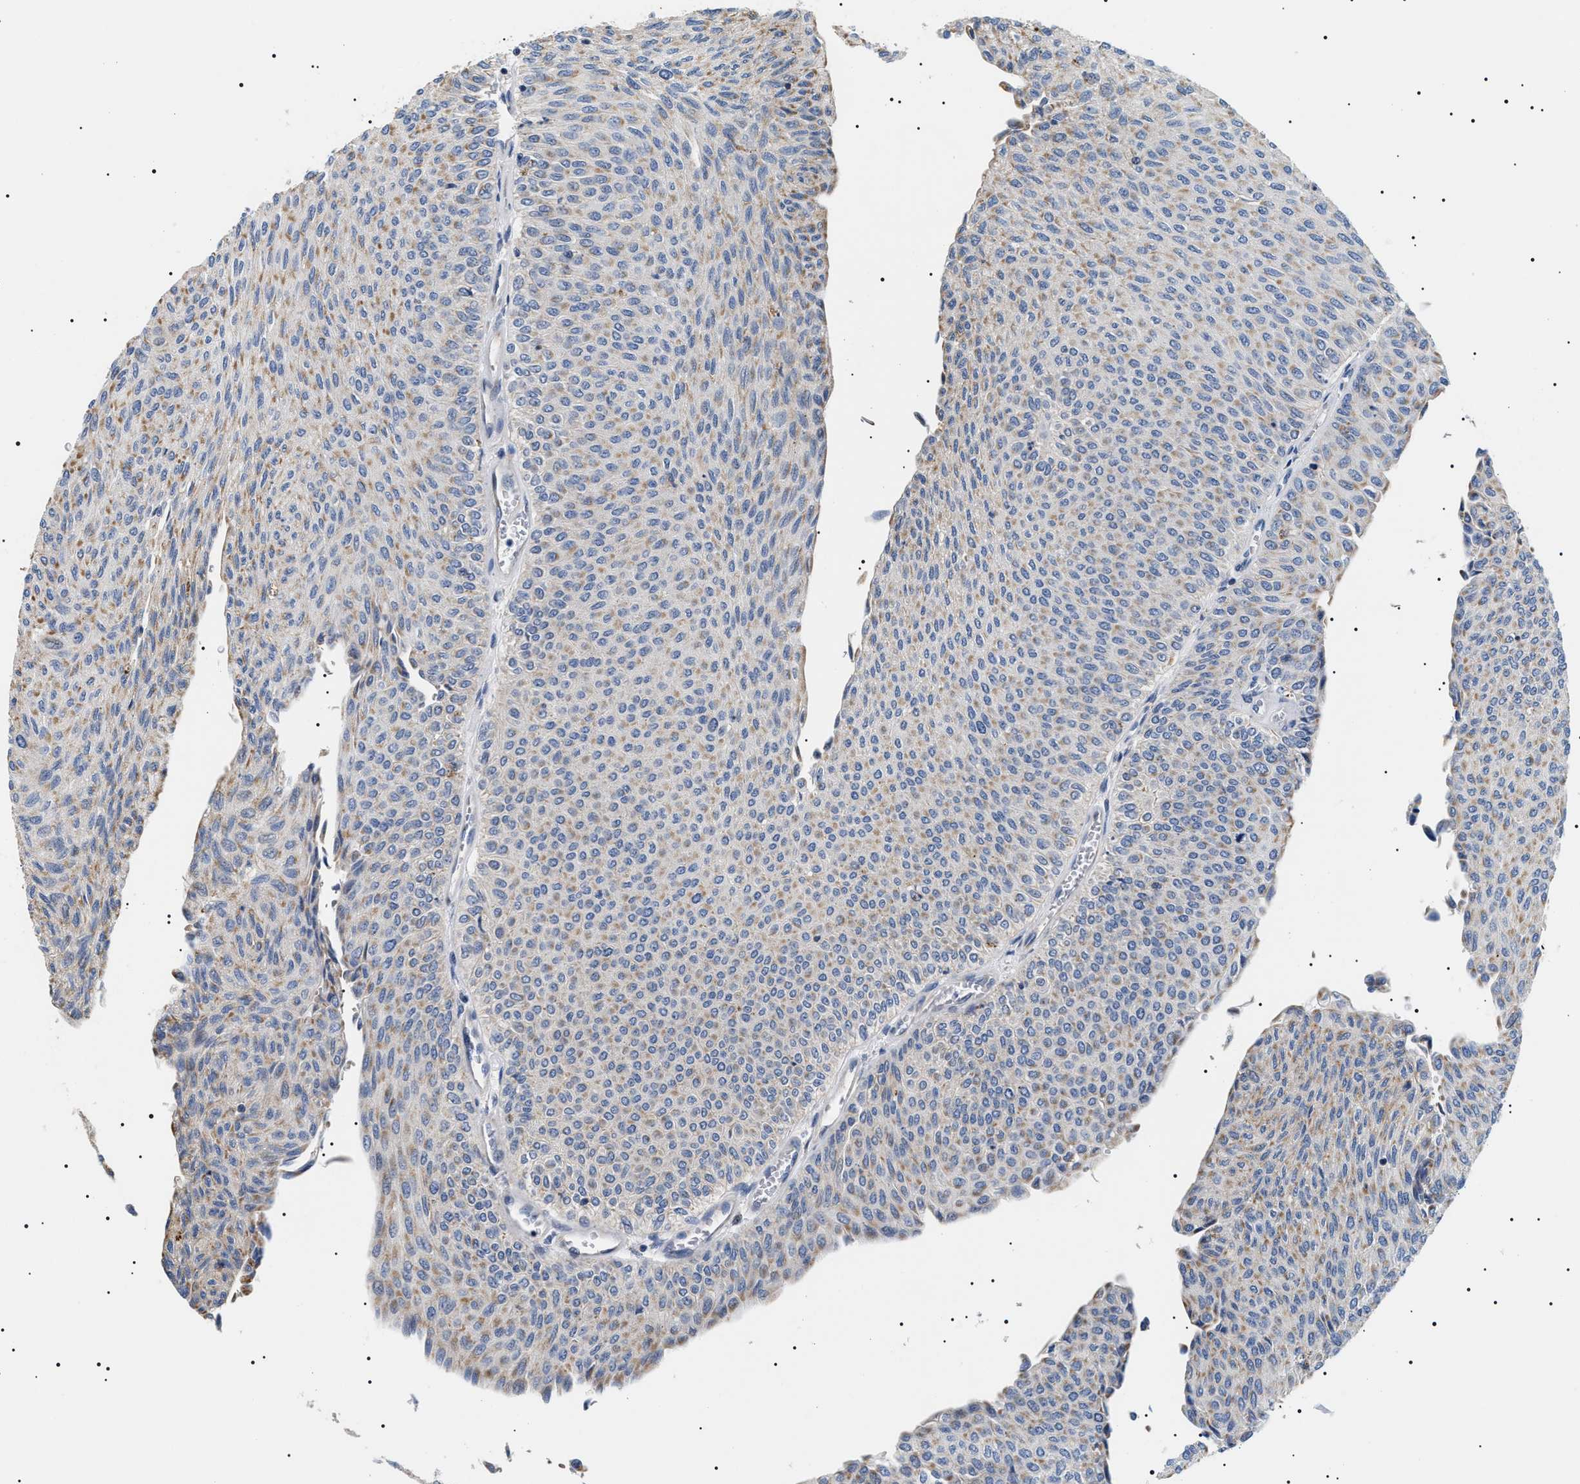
{"staining": {"intensity": "weak", "quantity": ">75%", "location": "cytoplasmic/membranous"}, "tissue": "urothelial cancer", "cell_type": "Tumor cells", "image_type": "cancer", "snomed": [{"axis": "morphology", "description": "Urothelial carcinoma, Low grade"}, {"axis": "topography", "description": "Urinary bladder"}], "caption": "This photomicrograph exhibits immunohistochemistry staining of human urothelial cancer, with low weak cytoplasmic/membranous expression in about >75% of tumor cells.", "gene": "TMEM222", "patient": {"sex": "male", "age": 78}}